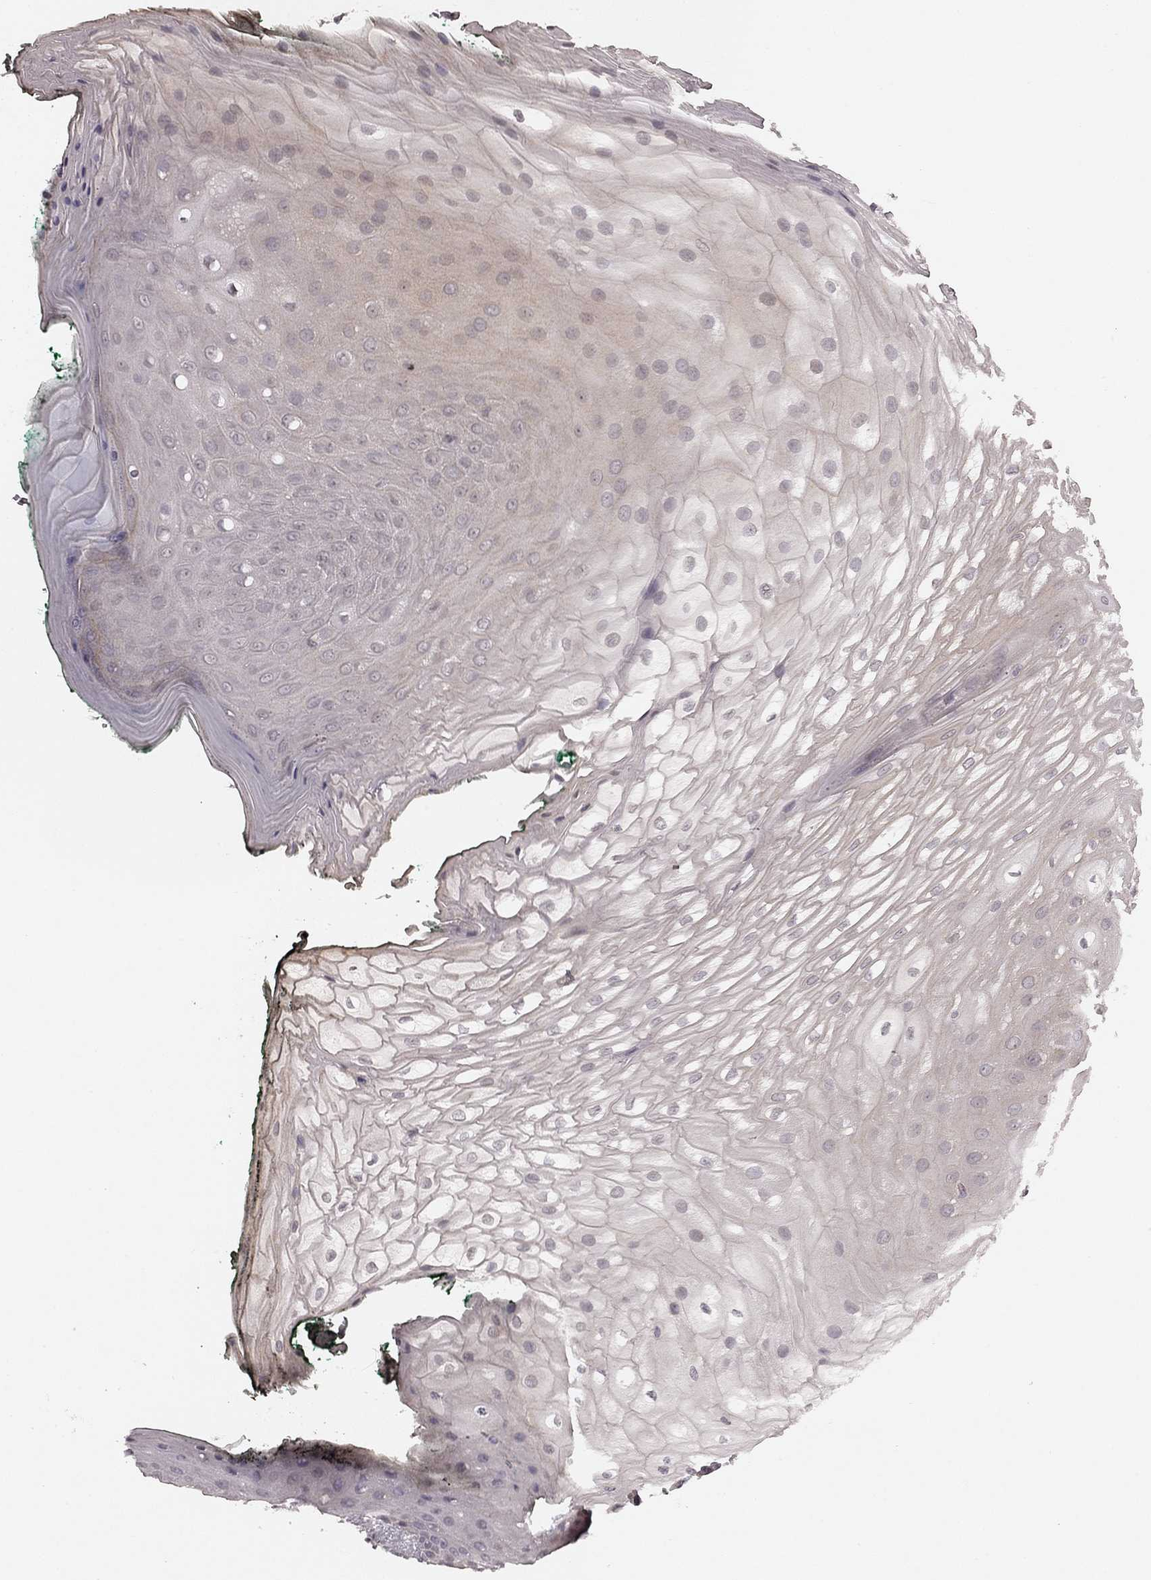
{"staining": {"intensity": "weak", "quantity": "25%-75%", "location": "cytoplasmic/membranous"}, "tissue": "oral mucosa", "cell_type": "Squamous epithelial cells", "image_type": "normal", "snomed": [{"axis": "morphology", "description": "Normal tissue, NOS"}, {"axis": "topography", "description": "Oral tissue"}, {"axis": "topography", "description": "Head-Neck"}], "caption": "A high-resolution micrograph shows IHC staining of unremarkable oral mucosa, which shows weak cytoplasmic/membranous positivity in approximately 25%-75% of squamous epithelial cells. (brown staining indicates protein expression, while blue staining denotes nuclei).", "gene": "HCN4", "patient": {"sex": "female", "age": 68}}